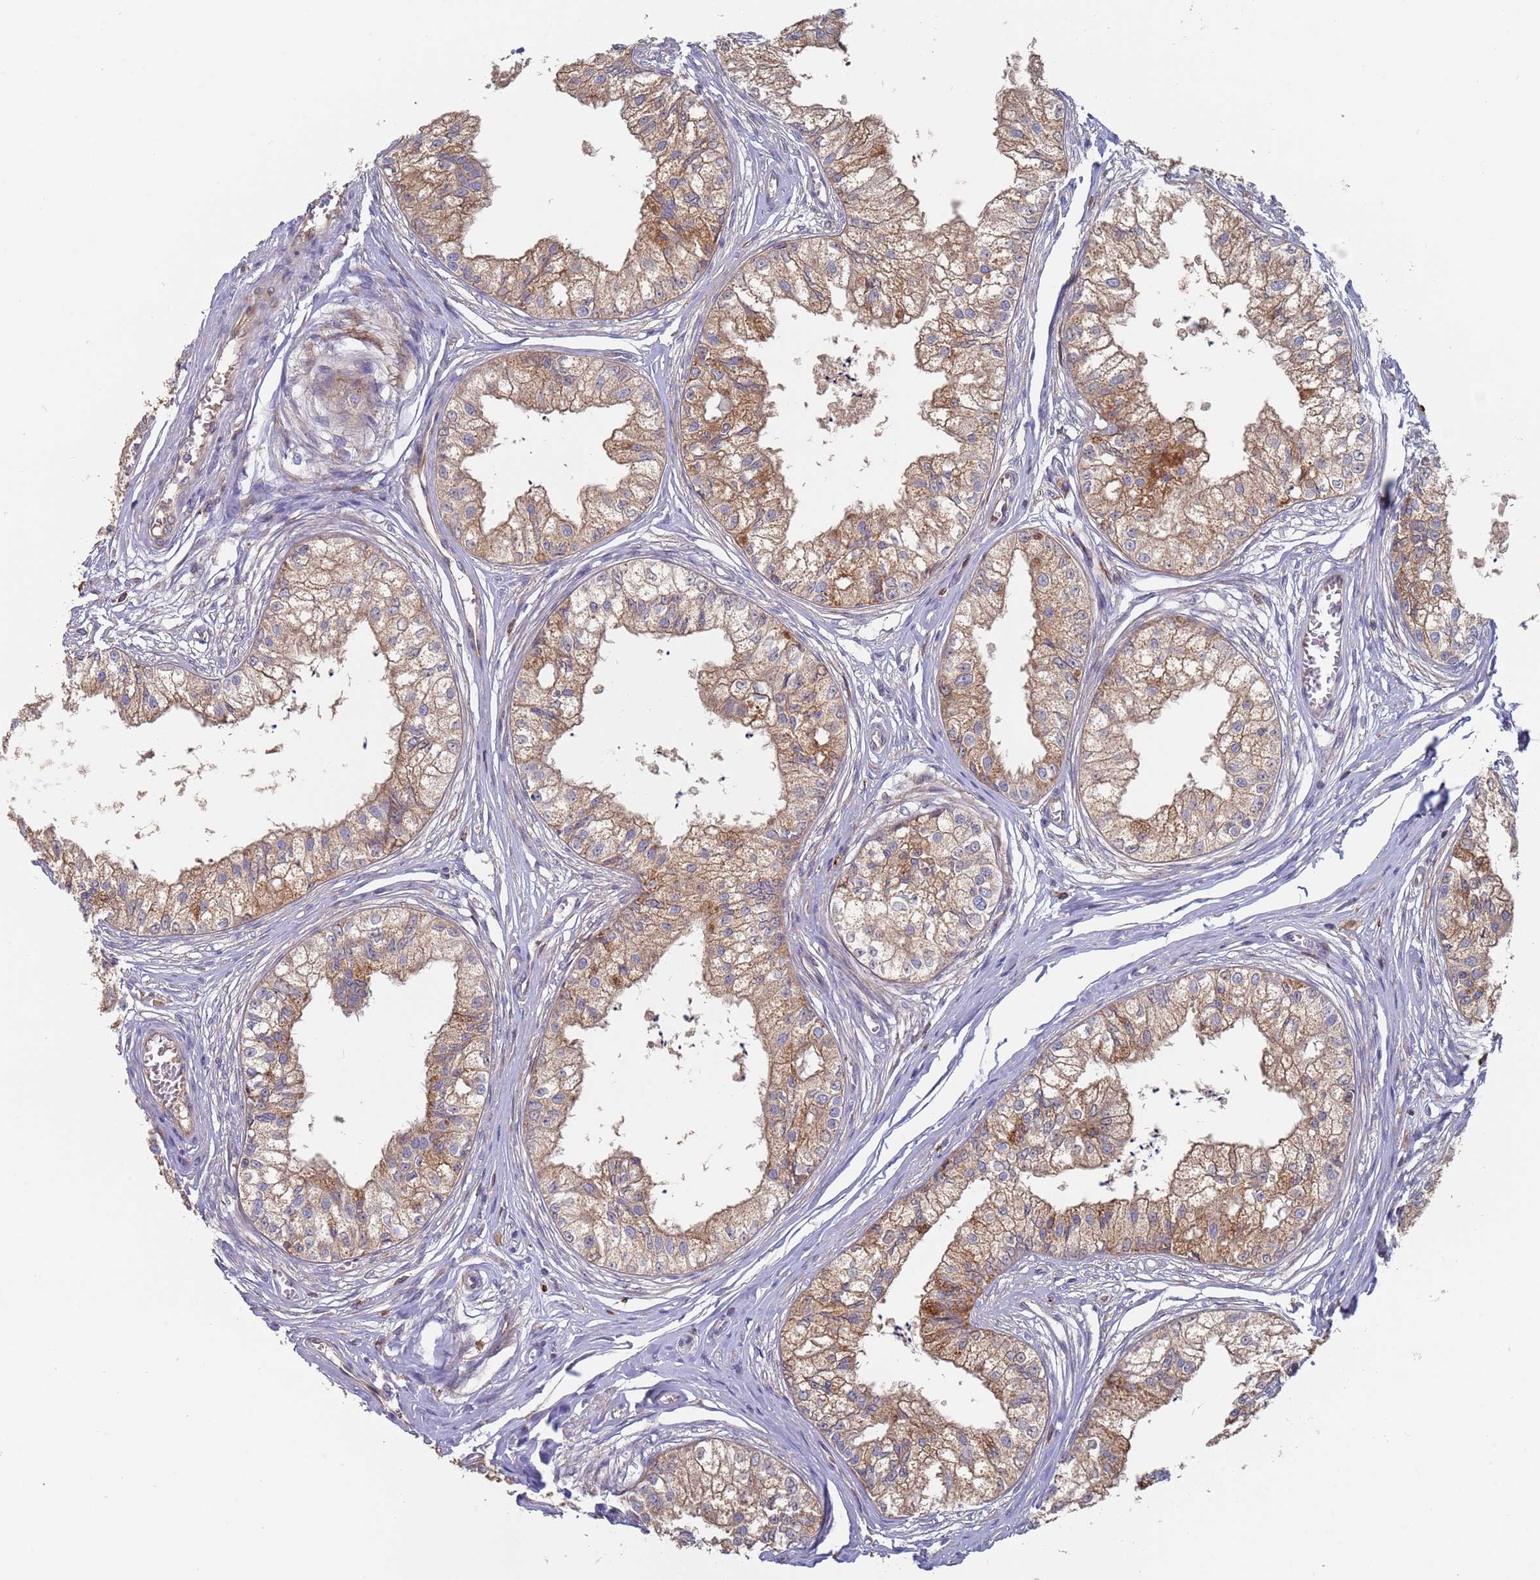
{"staining": {"intensity": "moderate", "quantity": "25%-75%", "location": "cytoplasmic/membranous"}, "tissue": "epididymis", "cell_type": "Glandular cells", "image_type": "normal", "snomed": [{"axis": "morphology", "description": "Normal tissue, NOS"}, {"axis": "topography", "description": "Epididymis"}], "caption": "Immunohistochemical staining of benign epididymis displays moderate cytoplasmic/membranous protein positivity in approximately 25%-75% of glandular cells. The staining was performed using DAB to visualize the protein expression in brown, while the nuclei were stained in blue with hematoxylin (Magnification: 20x).", "gene": "MALRD1", "patient": {"sex": "male", "age": 79}}